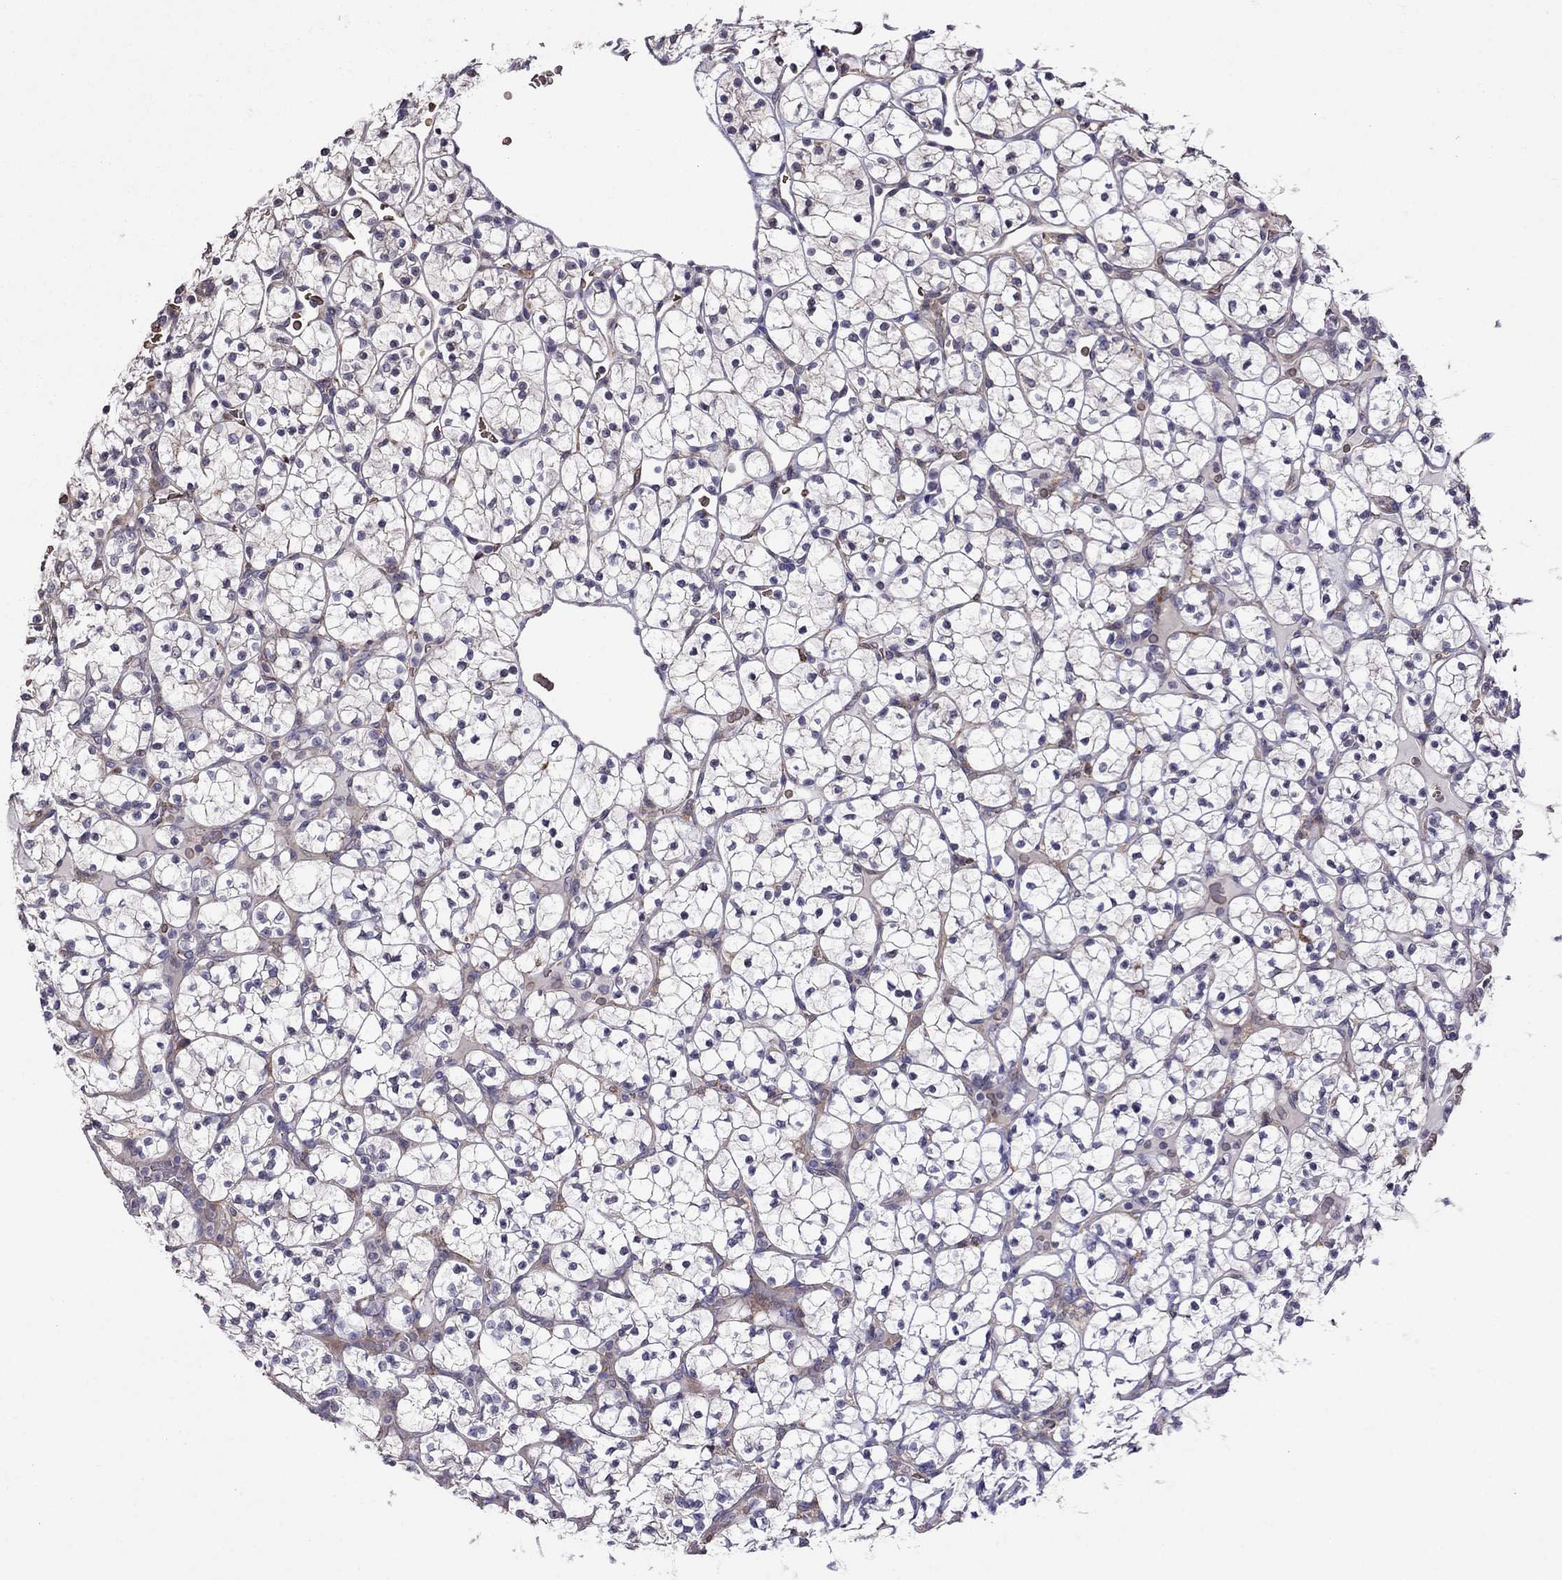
{"staining": {"intensity": "negative", "quantity": "none", "location": "none"}, "tissue": "renal cancer", "cell_type": "Tumor cells", "image_type": "cancer", "snomed": [{"axis": "morphology", "description": "Adenocarcinoma, NOS"}, {"axis": "topography", "description": "Kidney"}], "caption": "There is no significant staining in tumor cells of renal cancer. (DAB immunohistochemistry, high magnification).", "gene": "ADAM28", "patient": {"sex": "female", "age": 89}}